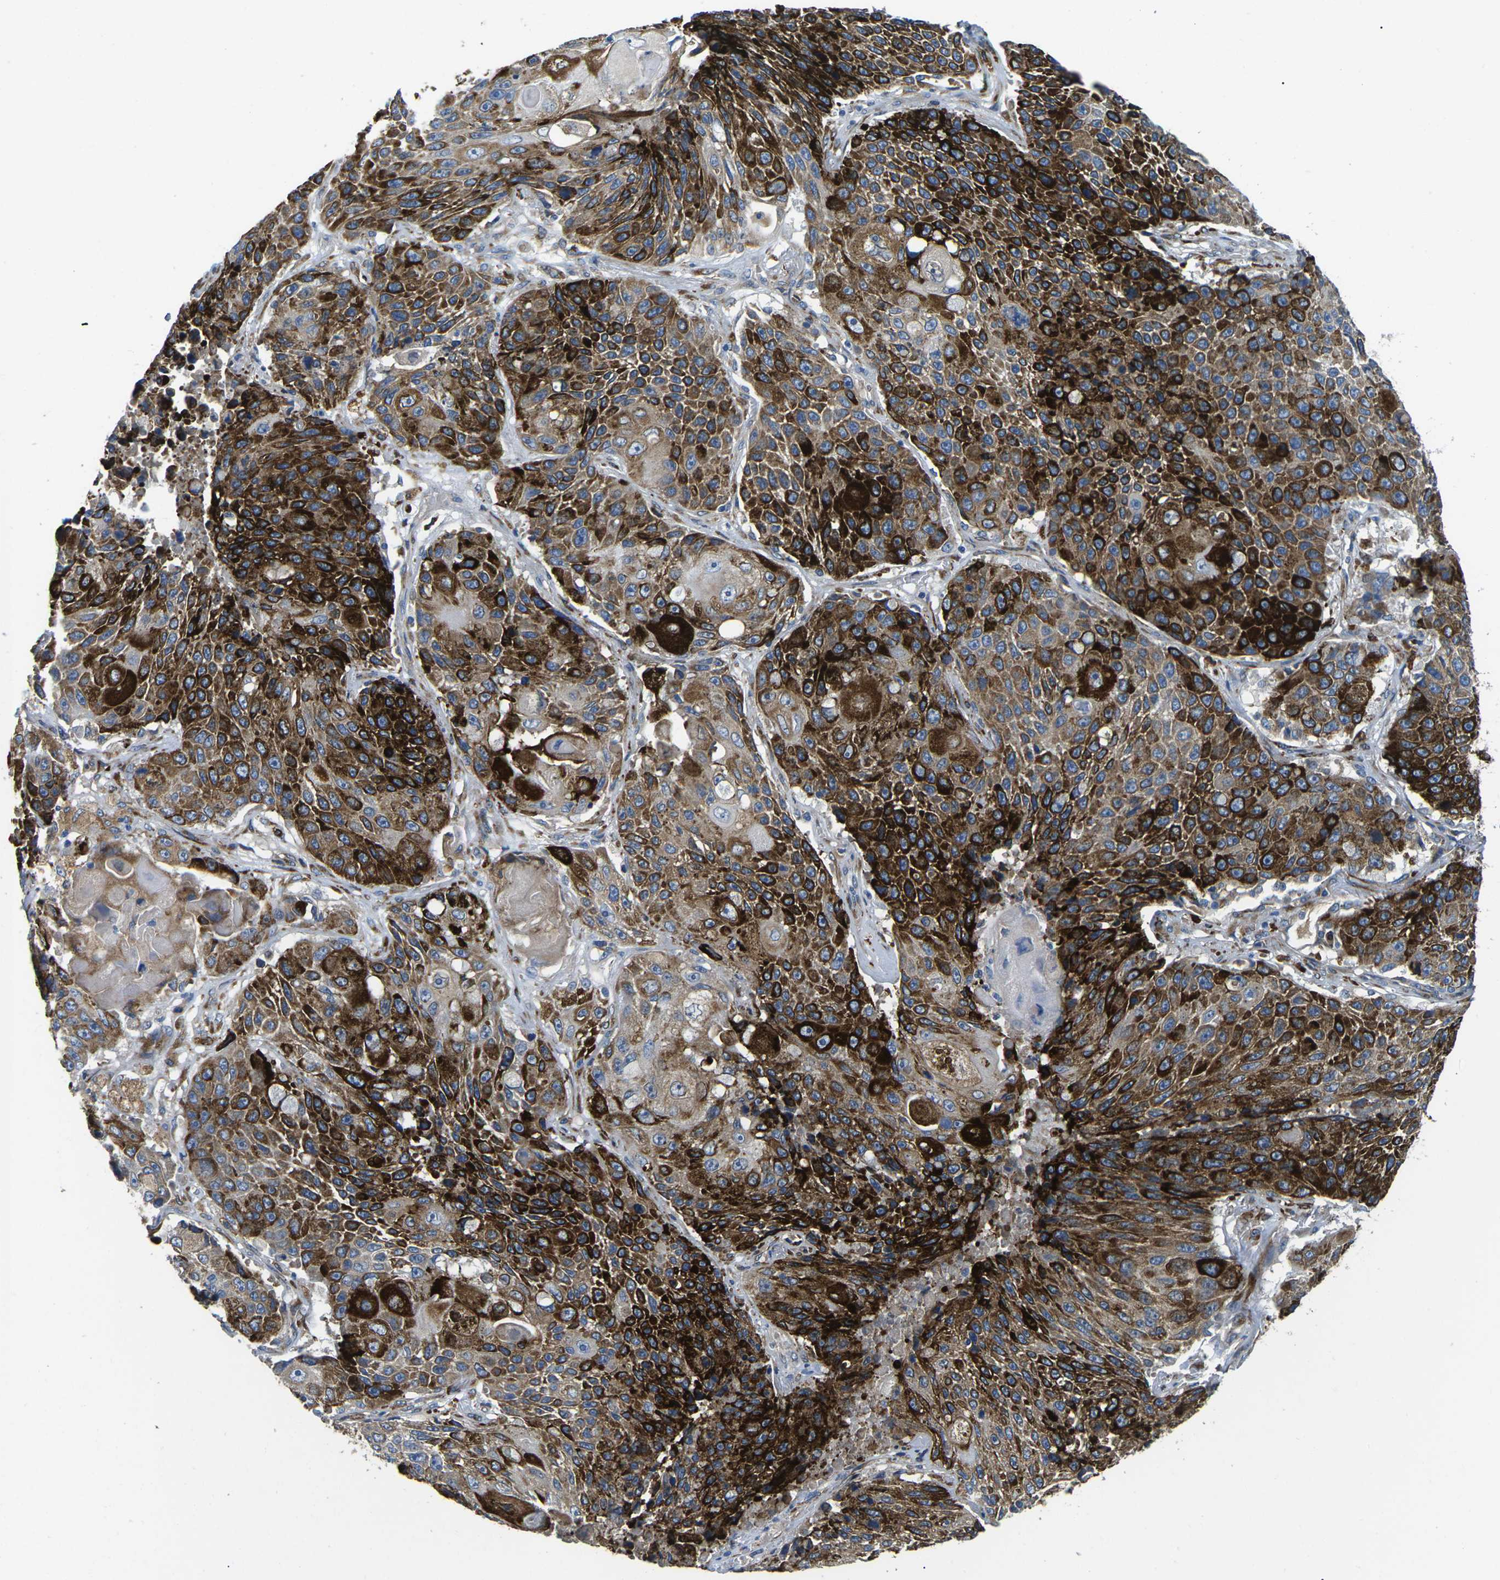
{"staining": {"intensity": "strong", "quantity": ">75%", "location": "cytoplasmic/membranous"}, "tissue": "lung cancer", "cell_type": "Tumor cells", "image_type": "cancer", "snomed": [{"axis": "morphology", "description": "Squamous cell carcinoma, NOS"}, {"axis": "topography", "description": "Lung"}], "caption": "Lung cancer stained for a protein exhibits strong cytoplasmic/membranous positivity in tumor cells.", "gene": "PDZD8", "patient": {"sex": "male", "age": 61}}